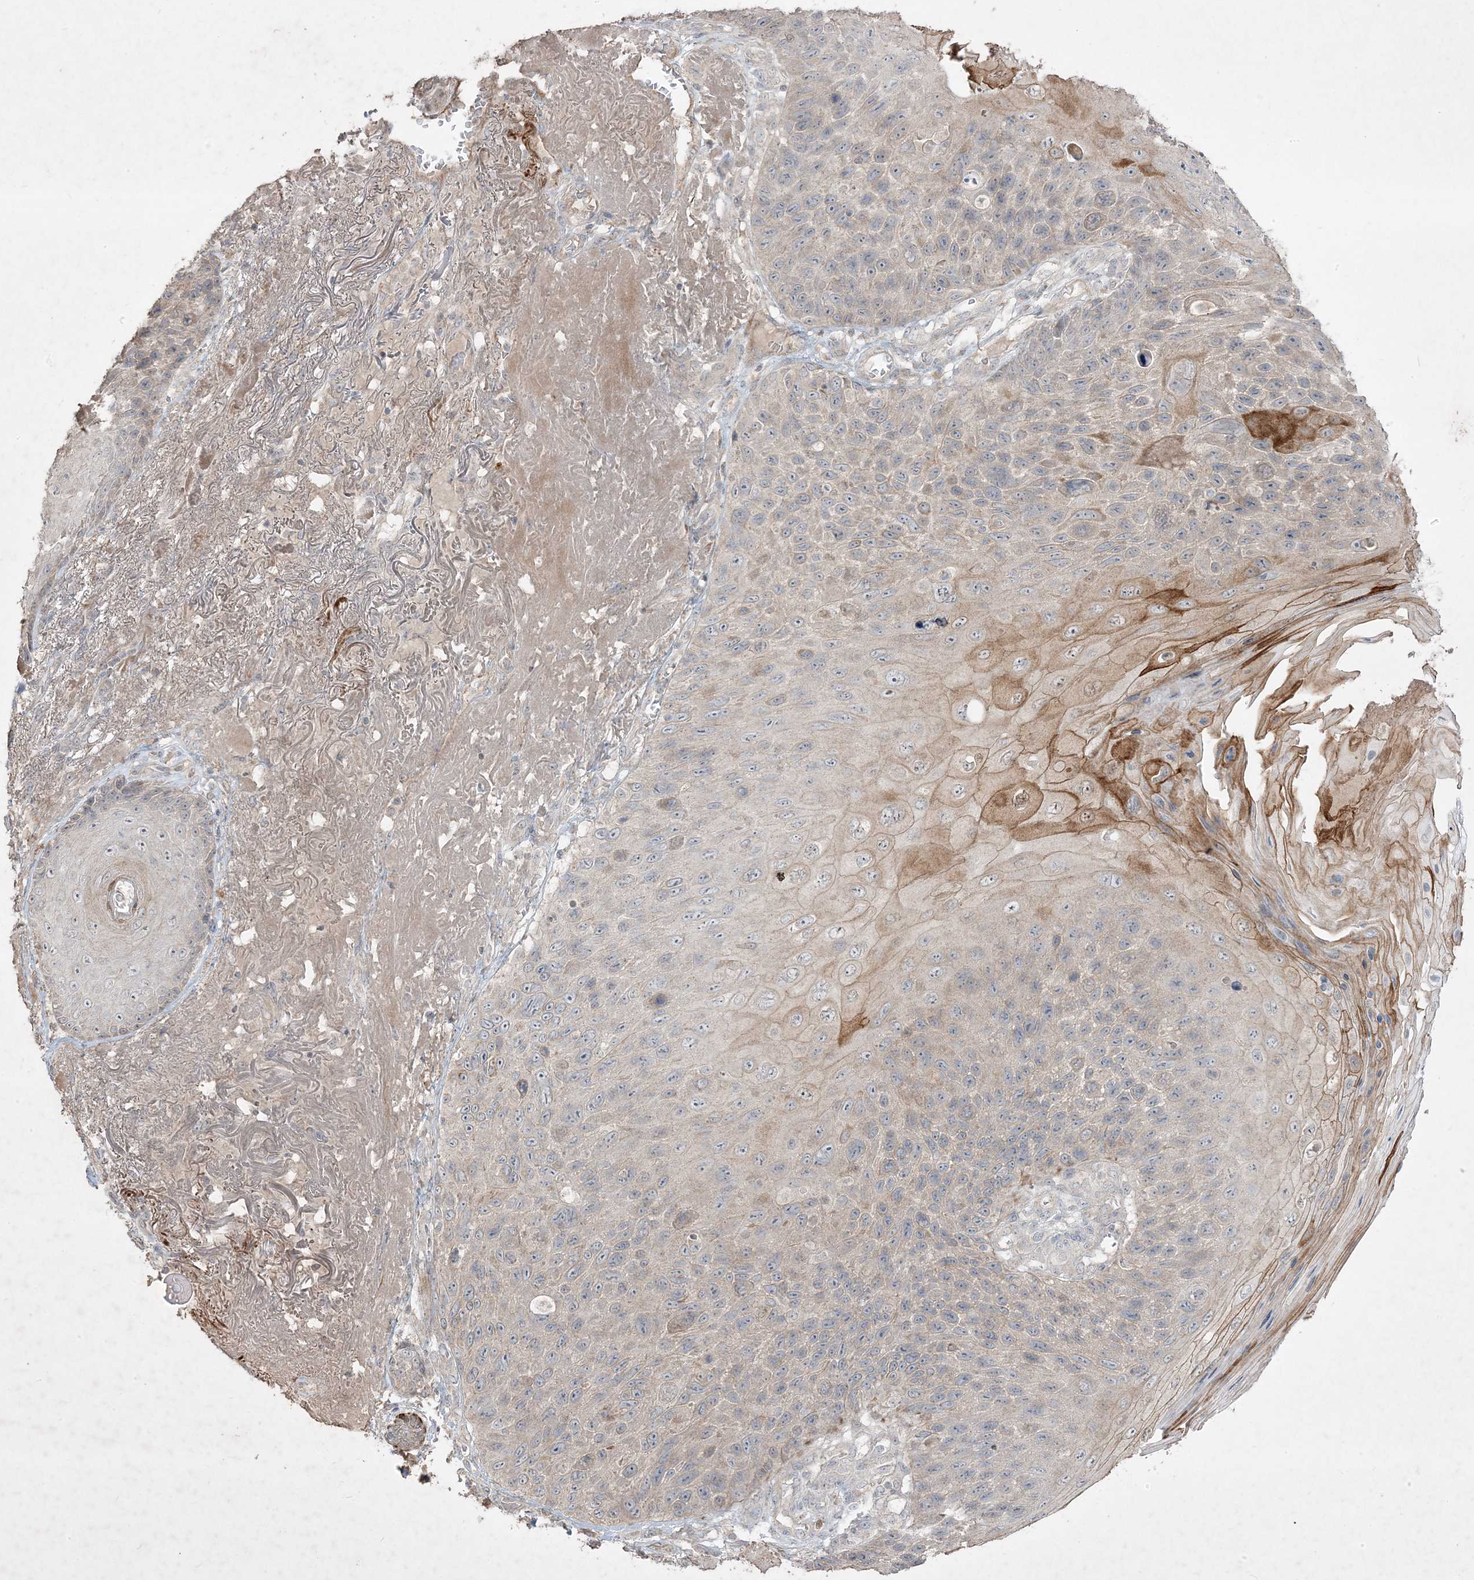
{"staining": {"intensity": "negative", "quantity": "none", "location": "none"}, "tissue": "skin cancer", "cell_type": "Tumor cells", "image_type": "cancer", "snomed": [{"axis": "morphology", "description": "Squamous cell carcinoma, NOS"}, {"axis": "topography", "description": "Skin"}], "caption": "This histopathology image is of skin squamous cell carcinoma stained with immunohistochemistry to label a protein in brown with the nuclei are counter-stained blue. There is no staining in tumor cells.", "gene": "RGL4", "patient": {"sex": "female", "age": 88}}